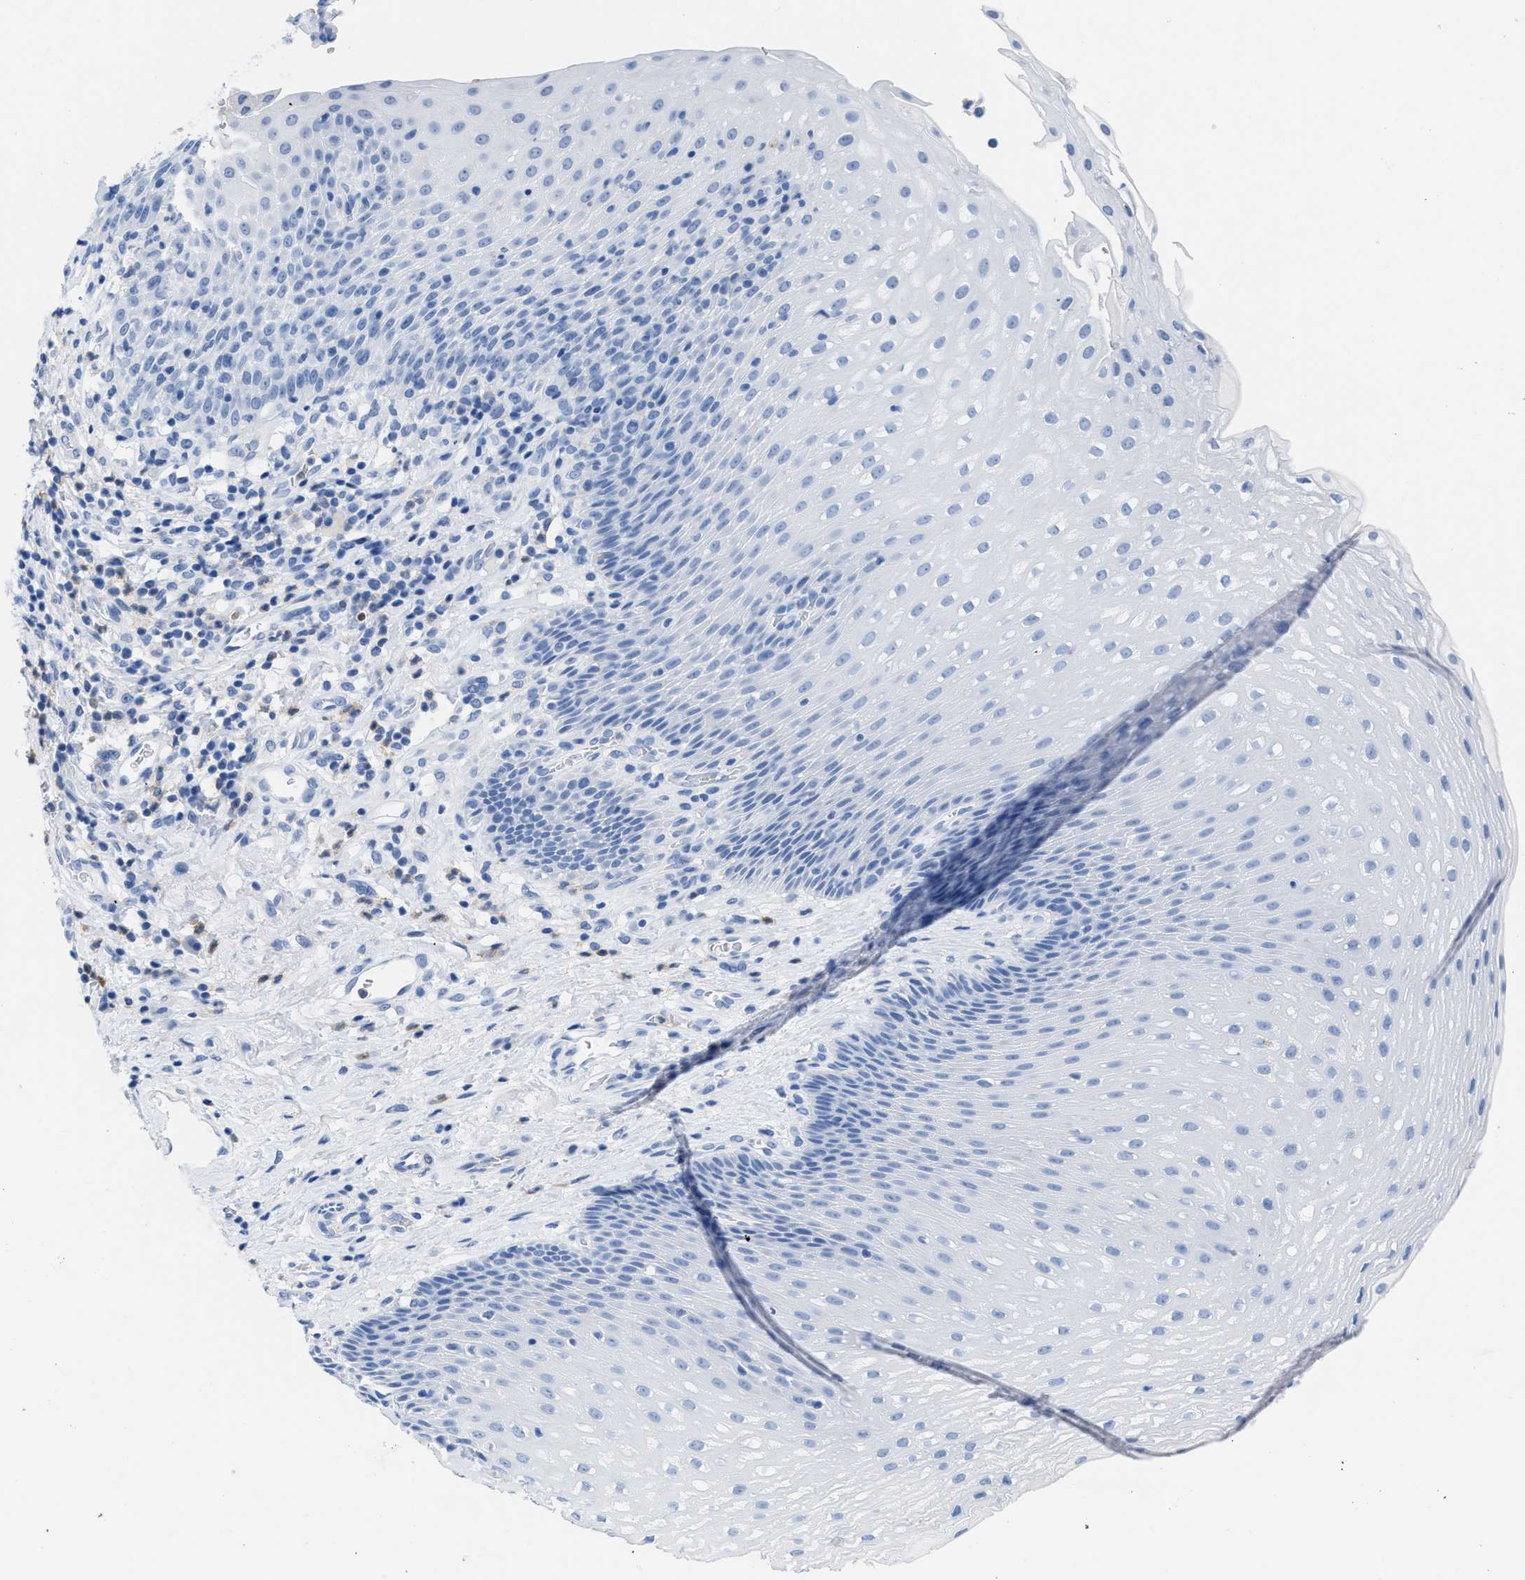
{"staining": {"intensity": "negative", "quantity": "none", "location": "none"}, "tissue": "esophagus", "cell_type": "Squamous epithelial cells", "image_type": "normal", "snomed": [{"axis": "morphology", "description": "Normal tissue, NOS"}, {"axis": "topography", "description": "Esophagus"}], "caption": "An image of esophagus stained for a protein shows no brown staining in squamous epithelial cells.", "gene": "CR1", "patient": {"sex": "male", "age": 48}}